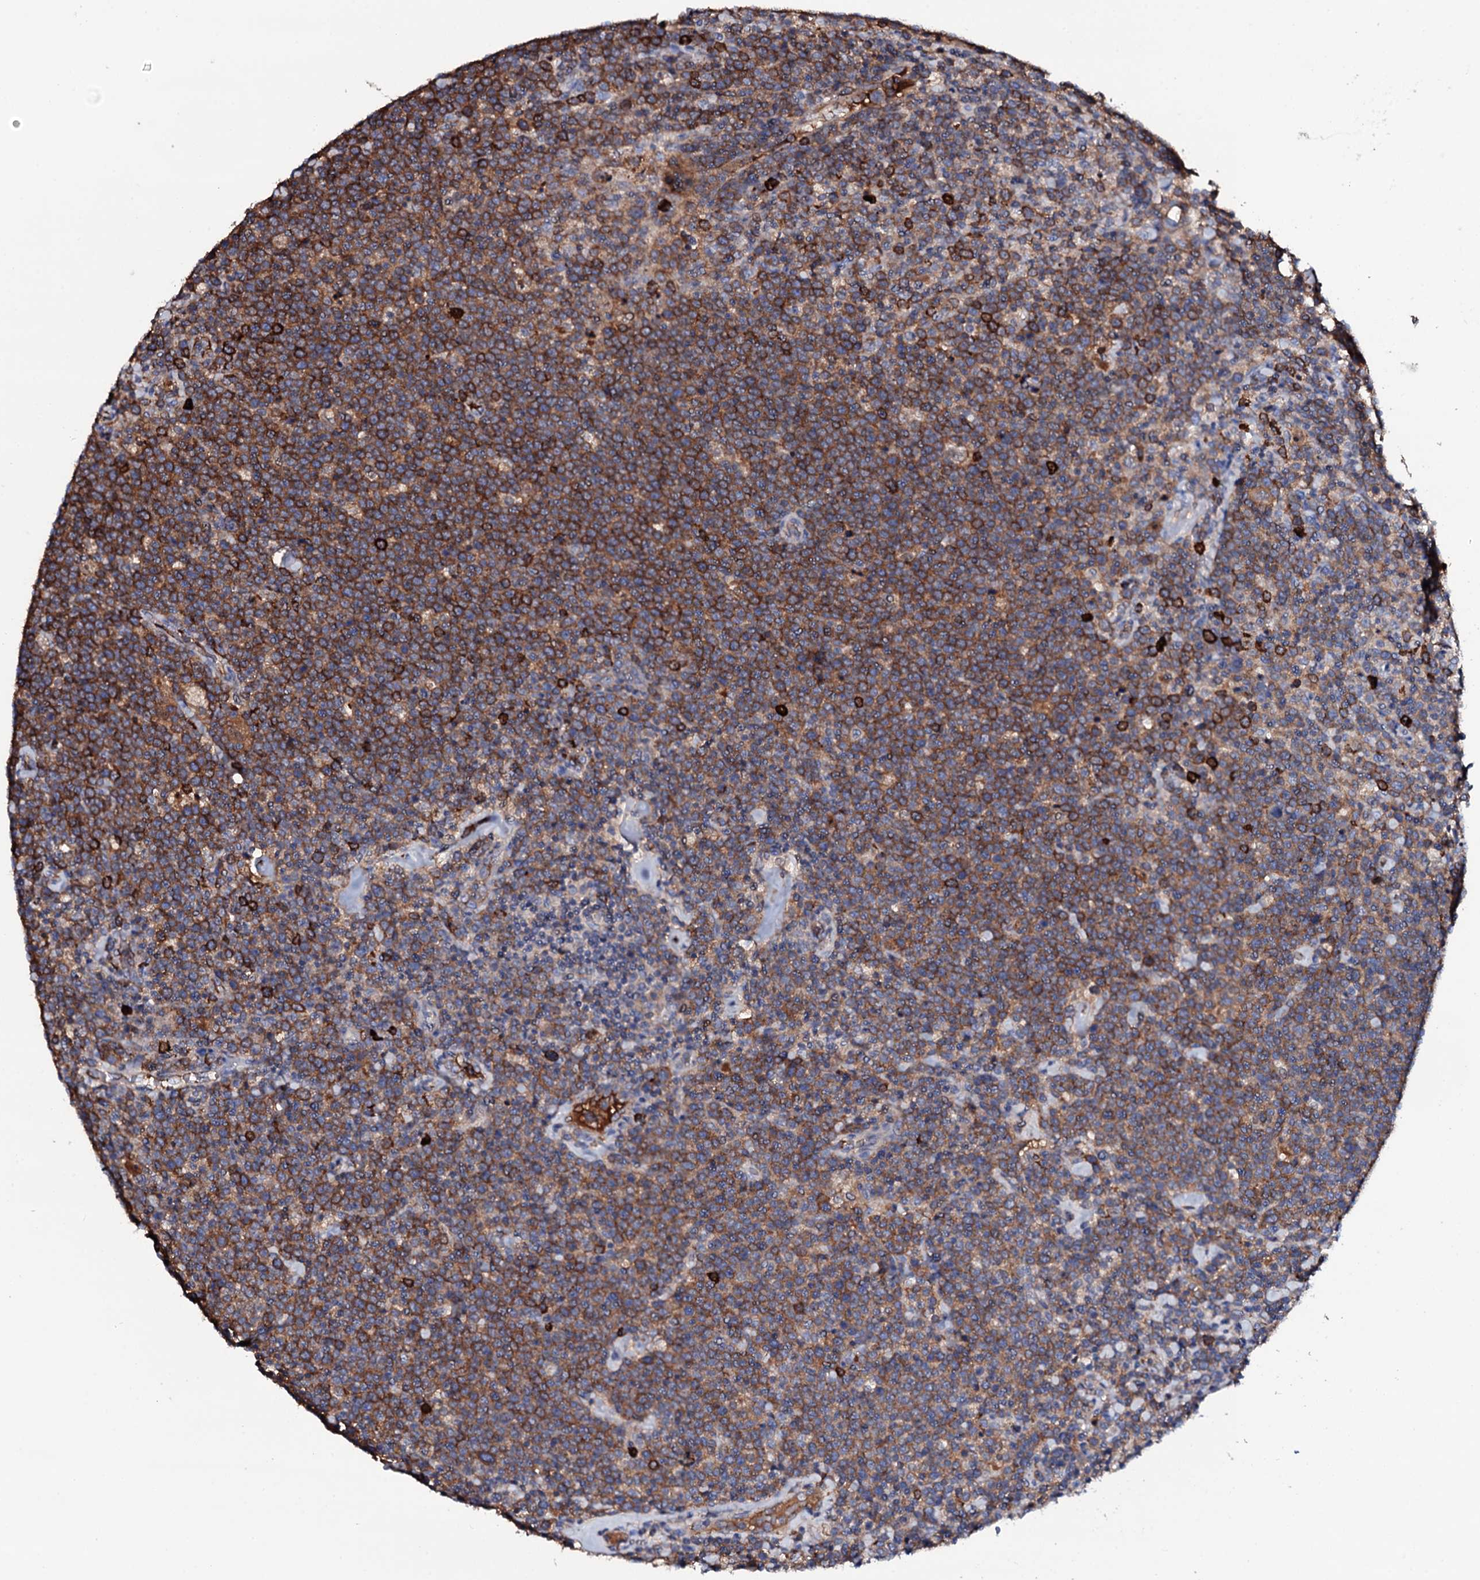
{"staining": {"intensity": "moderate", "quantity": ">75%", "location": "cytoplasmic/membranous"}, "tissue": "lymphoma", "cell_type": "Tumor cells", "image_type": "cancer", "snomed": [{"axis": "morphology", "description": "Malignant lymphoma, non-Hodgkin's type, High grade"}, {"axis": "topography", "description": "Lymph node"}], "caption": "A brown stain shows moderate cytoplasmic/membranous staining of a protein in human lymphoma tumor cells.", "gene": "TCAF2", "patient": {"sex": "male", "age": 61}}